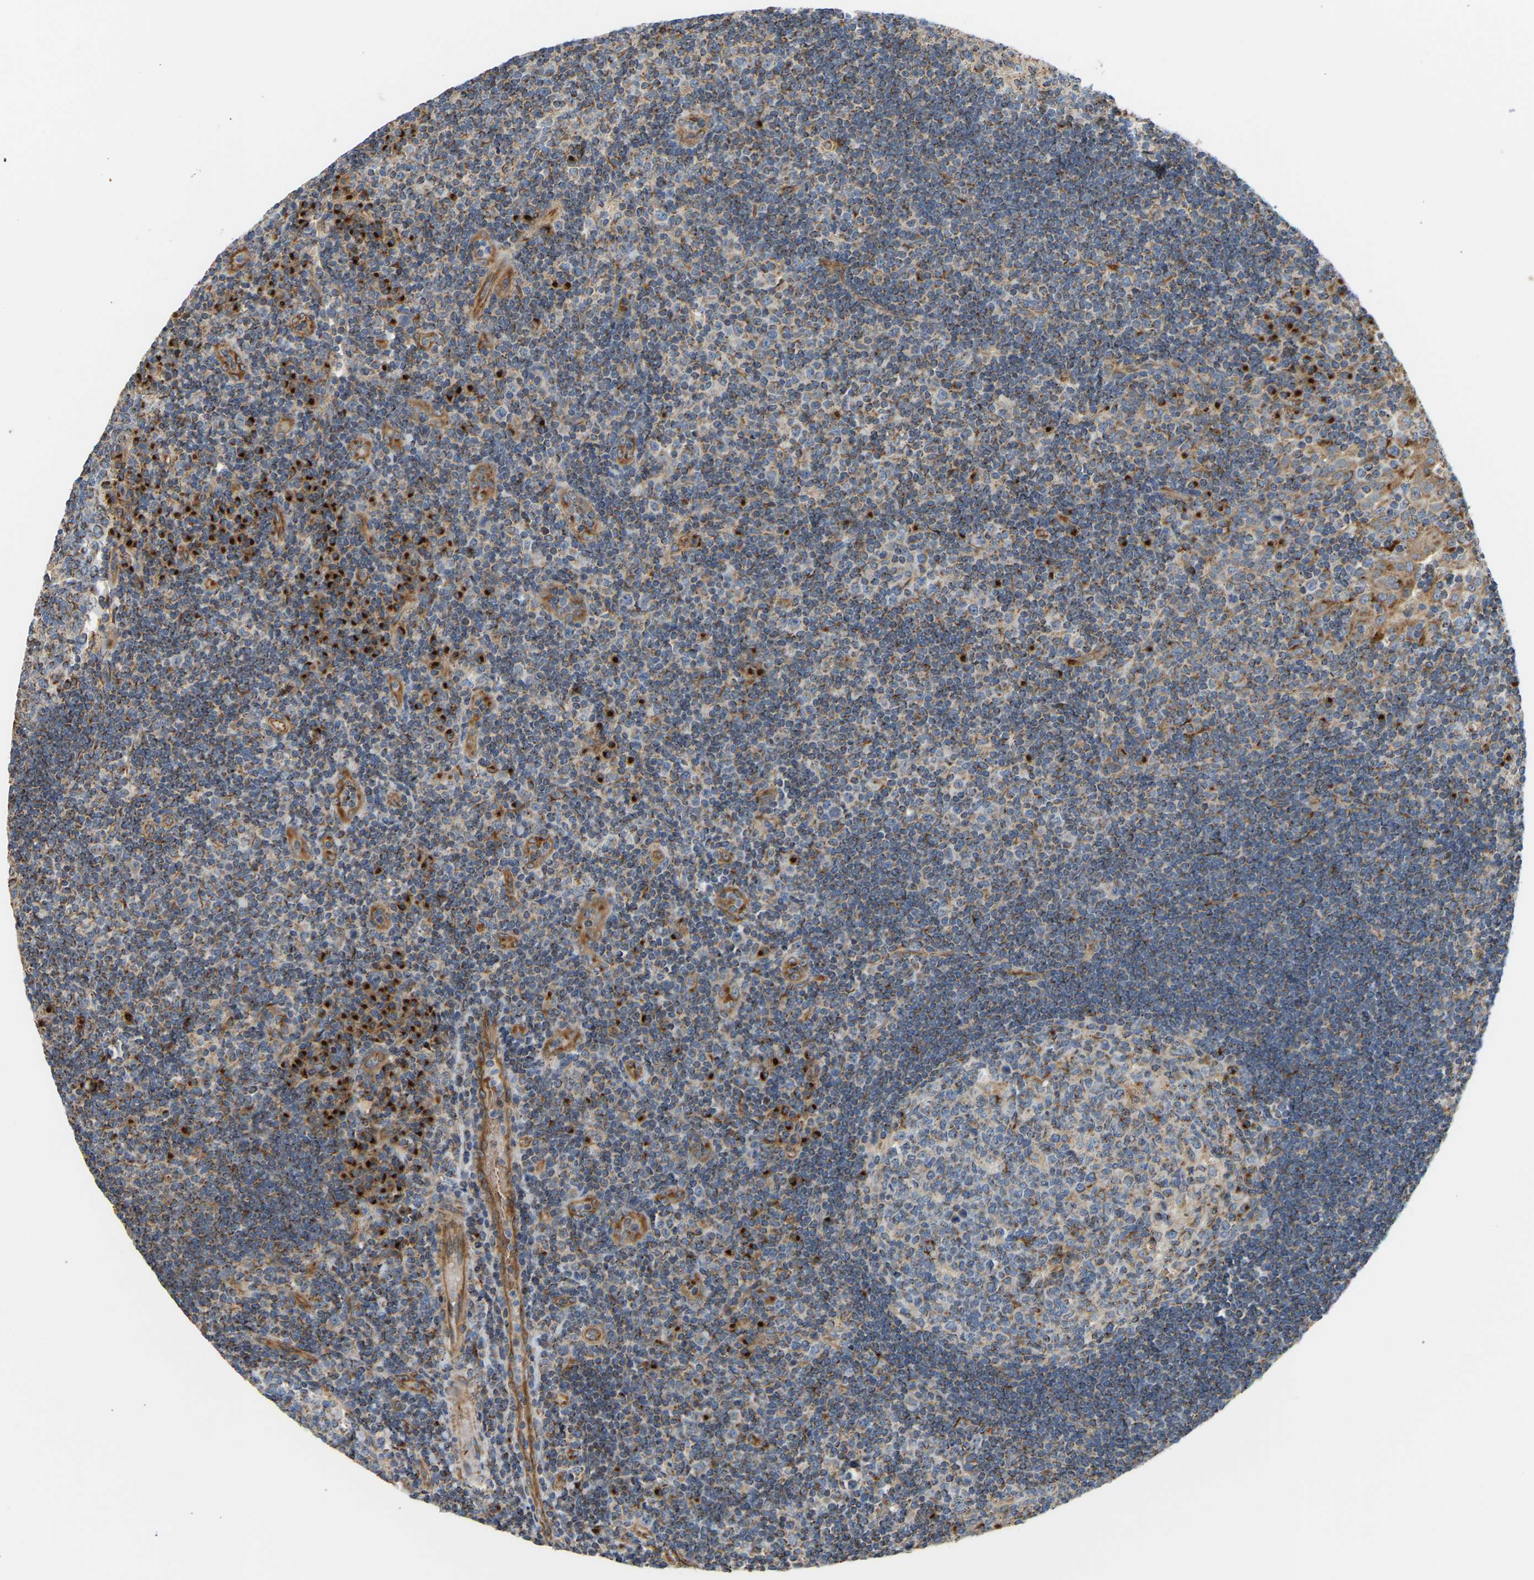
{"staining": {"intensity": "moderate", "quantity": "<25%", "location": "cytoplasmic/membranous"}, "tissue": "tonsil", "cell_type": "Germinal center cells", "image_type": "normal", "snomed": [{"axis": "morphology", "description": "Normal tissue, NOS"}, {"axis": "topography", "description": "Tonsil"}], "caption": "DAB immunohistochemical staining of benign tonsil displays moderate cytoplasmic/membranous protein expression in about <25% of germinal center cells.", "gene": "YIPF2", "patient": {"sex": "female", "age": 40}}